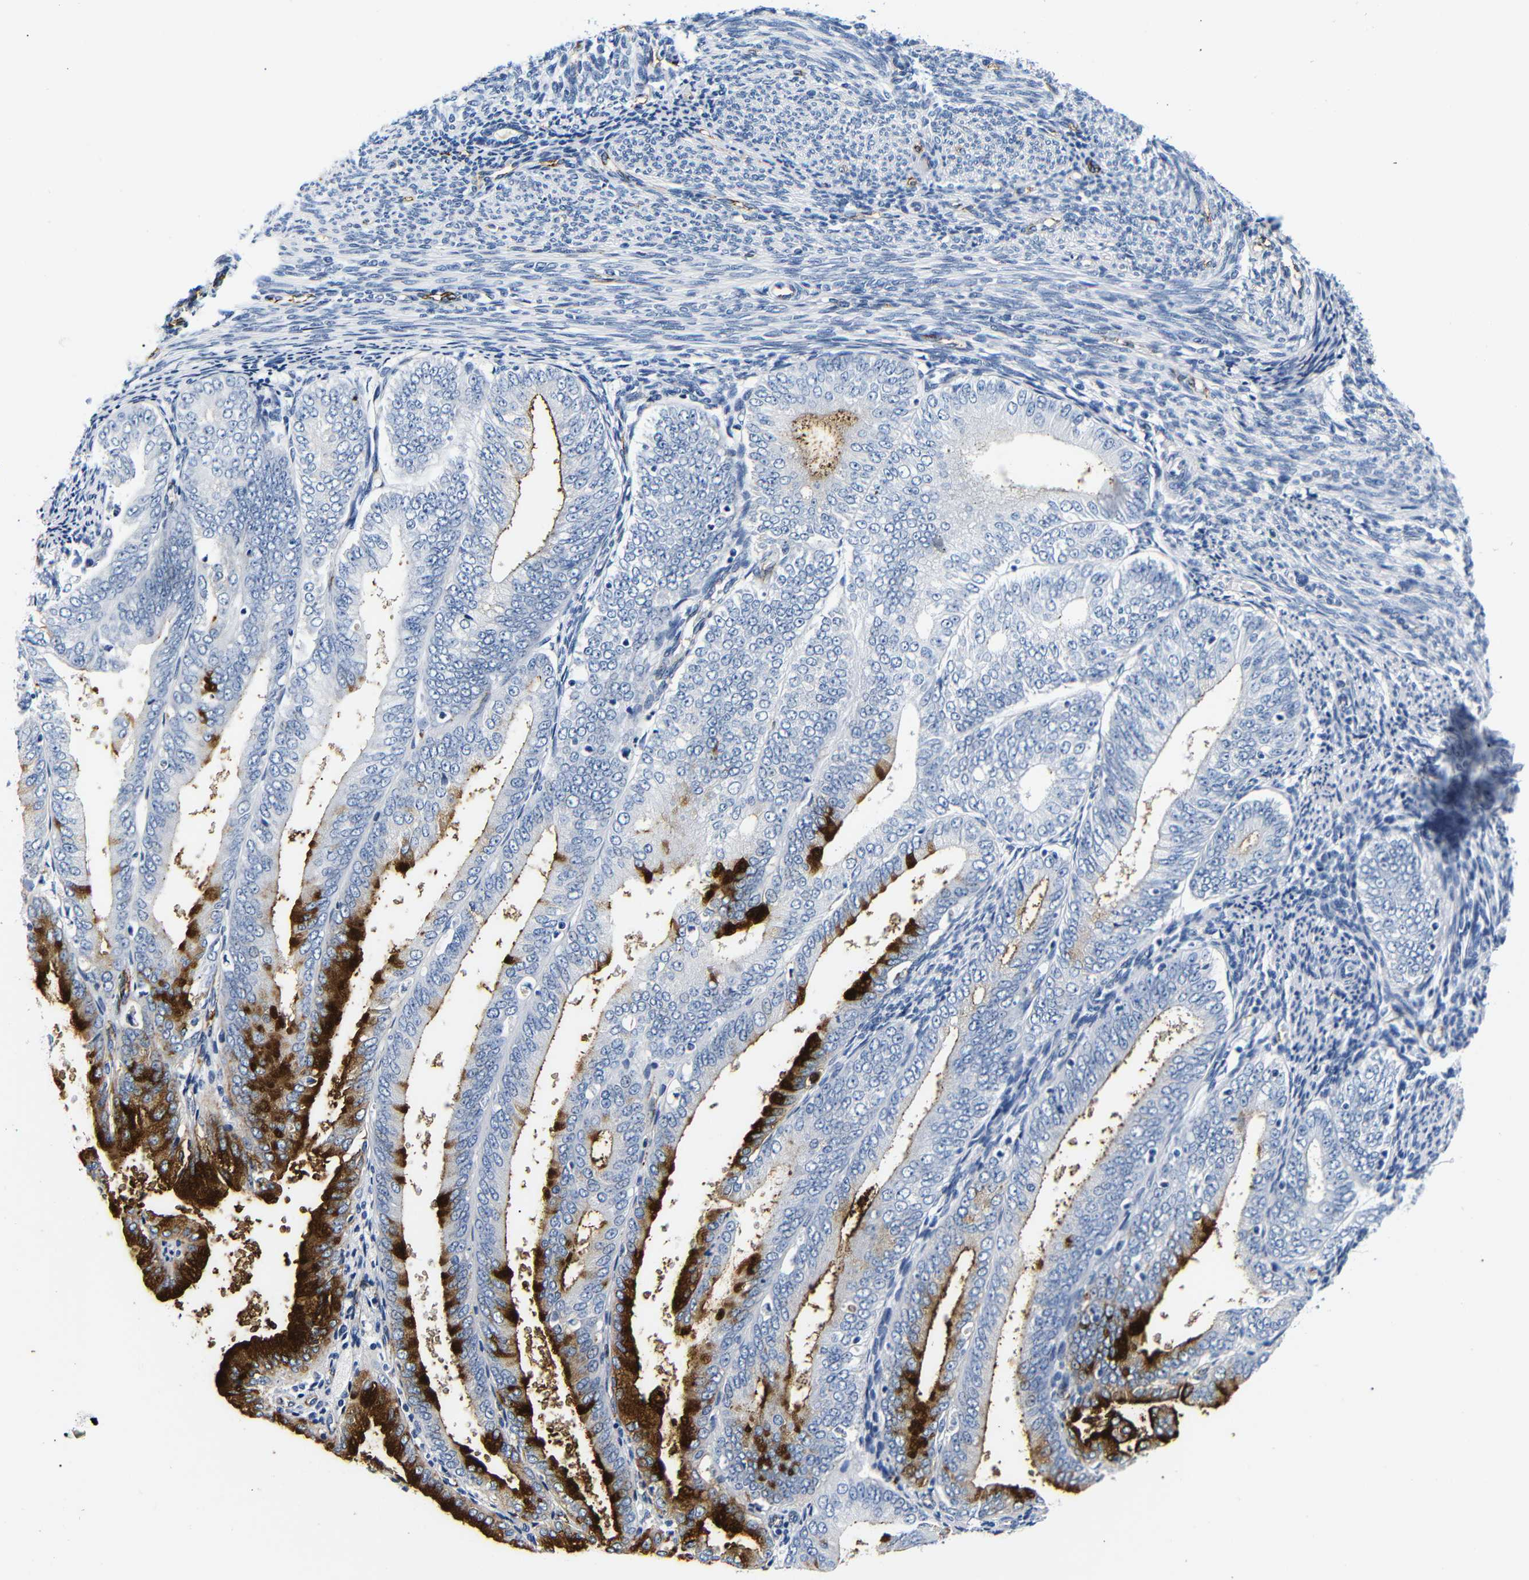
{"staining": {"intensity": "strong", "quantity": "25%-75%", "location": "cytoplasmic/membranous"}, "tissue": "endometrial cancer", "cell_type": "Tumor cells", "image_type": "cancer", "snomed": [{"axis": "morphology", "description": "Adenocarcinoma, NOS"}, {"axis": "topography", "description": "Endometrium"}], "caption": "IHC histopathology image of human adenocarcinoma (endometrial) stained for a protein (brown), which exhibits high levels of strong cytoplasmic/membranous positivity in about 25%-75% of tumor cells.", "gene": "MUC4", "patient": {"sex": "female", "age": 63}}